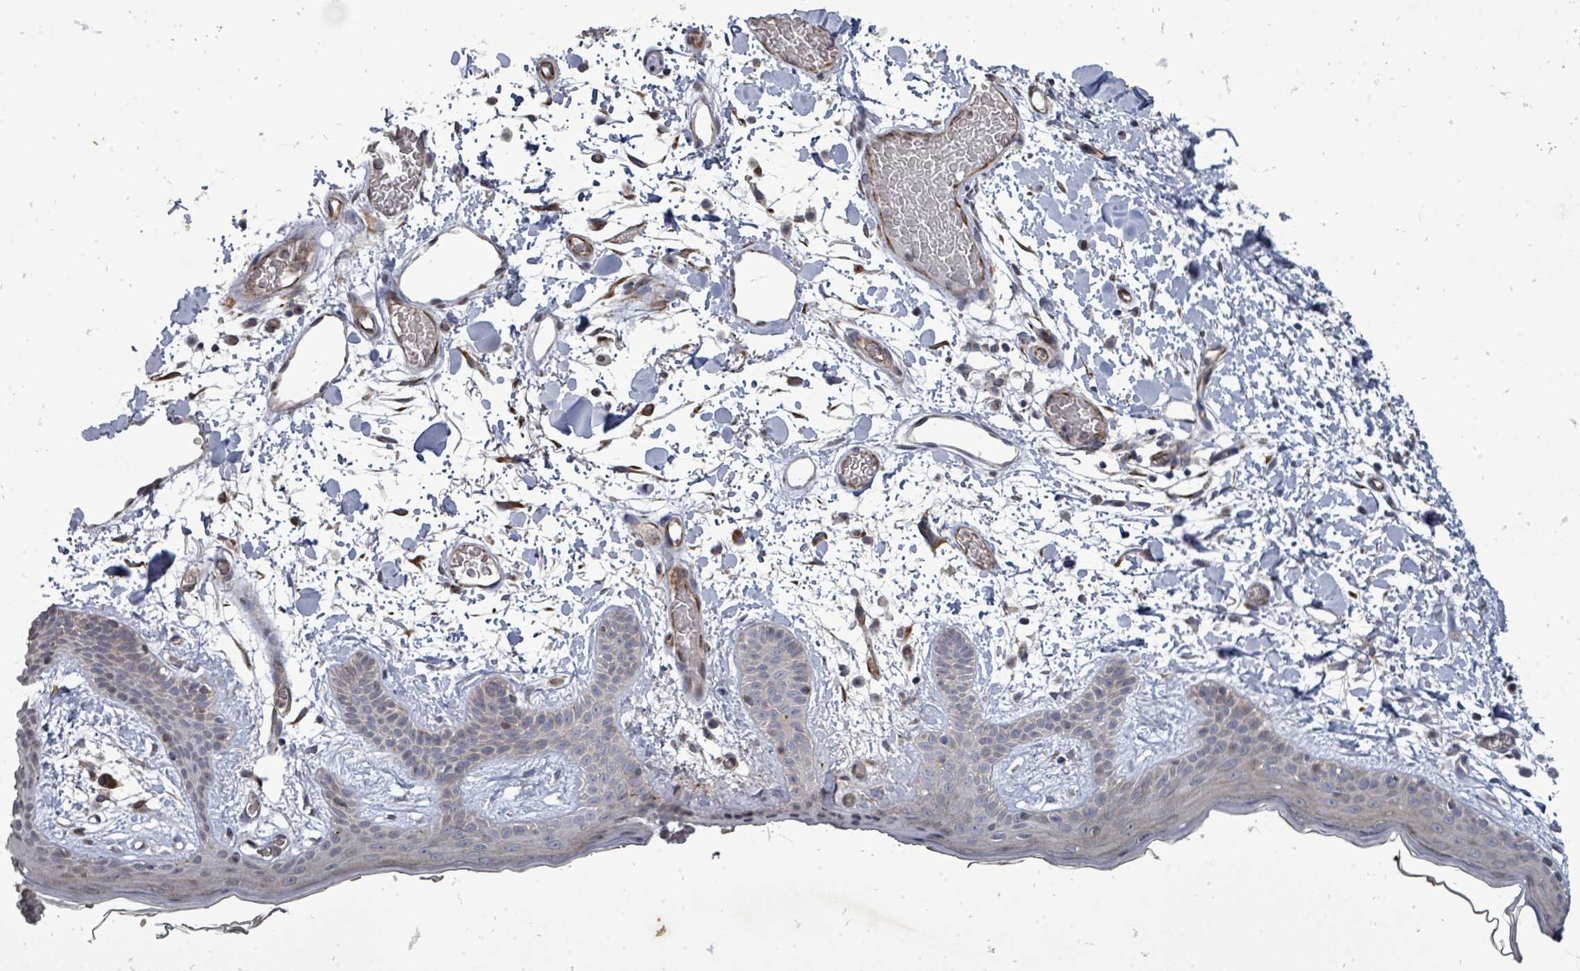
{"staining": {"intensity": "moderate", "quantity": ">75%", "location": "cytoplasmic/membranous"}, "tissue": "skin", "cell_type": "Fibroblasts", "image_type": "normal", "snomed": [{"axis": "morphology", "description": "Normal tissue, NOS"}, {"axis": "topography", "description": "Skin"}], "caption": "Skin was stained to show a protein in brown. There is medium levels of moderate cytoplasmic/membranous expression in approximately >75% of fibroblasts. The staining was performed using DAB (3,3'-diaminobenzidine), with brown indicating positive protein expression. Nuclei are stained blue with hematoxylin.", "gene": "RALGAPB", "patient": {"sex": "male", "age": 79}}